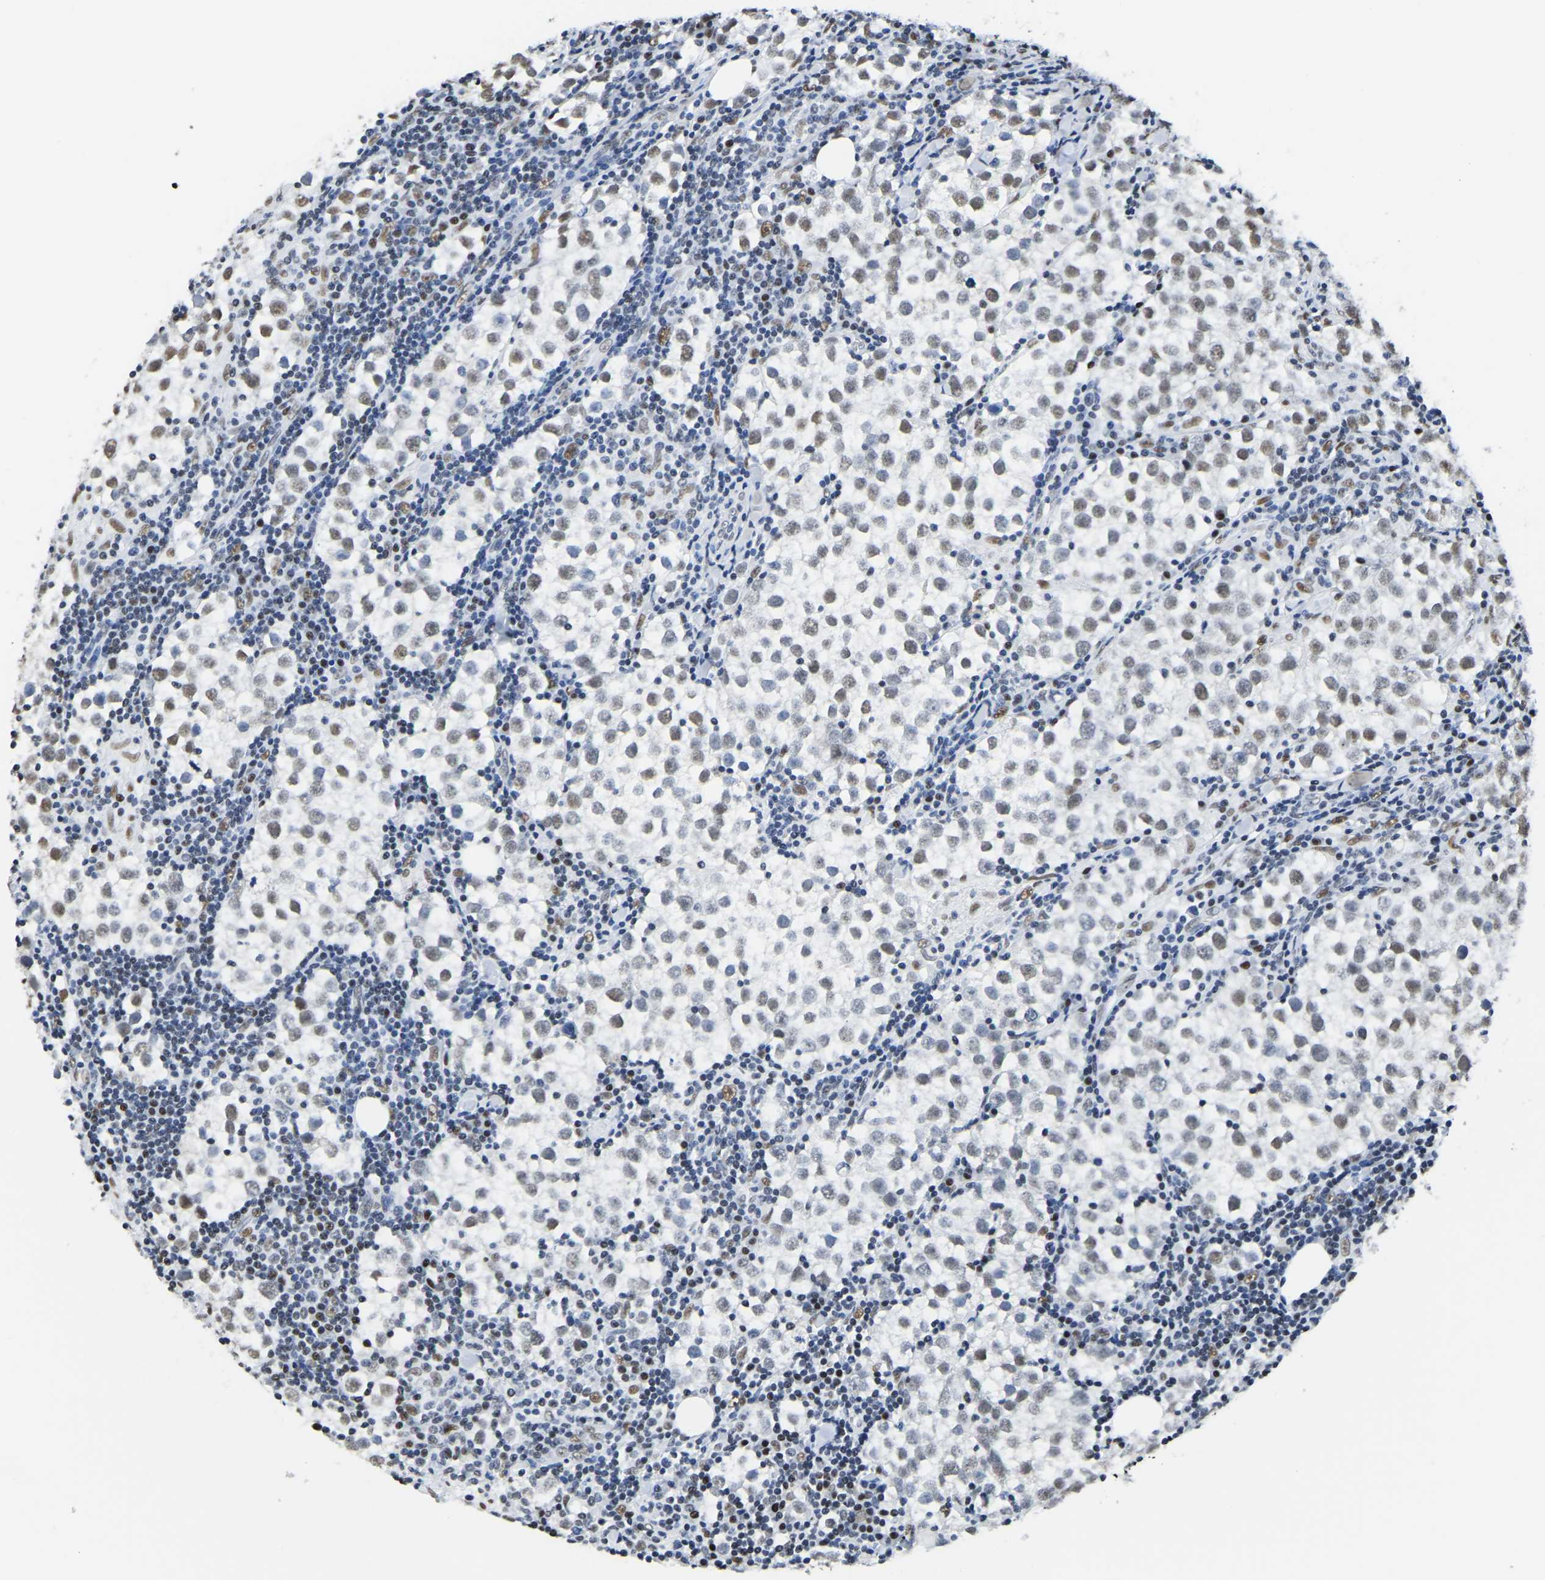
{"staining": {"intensity": "weak", "quantity": "25%-75%", "location": "nuclear"}, "tissue": "testis cancer", "cell_type": "Tumor cells", "image_type": "cancer", "snomed": [{"axis": "morphology", "description": "Seminoma, NOS"}, {"axis": "morphology", "description": "Carcinoma, Embryonal, NOS"}, {"axis": "topography", "description": "Testis"}], "caption": "The immunohistochemical stain highlights weak nuclear positivity in tumor cells of testis cancer (seminoma) tissue.", "gene": "UBA1", "patient": {"sex": "male", "age": 36}}